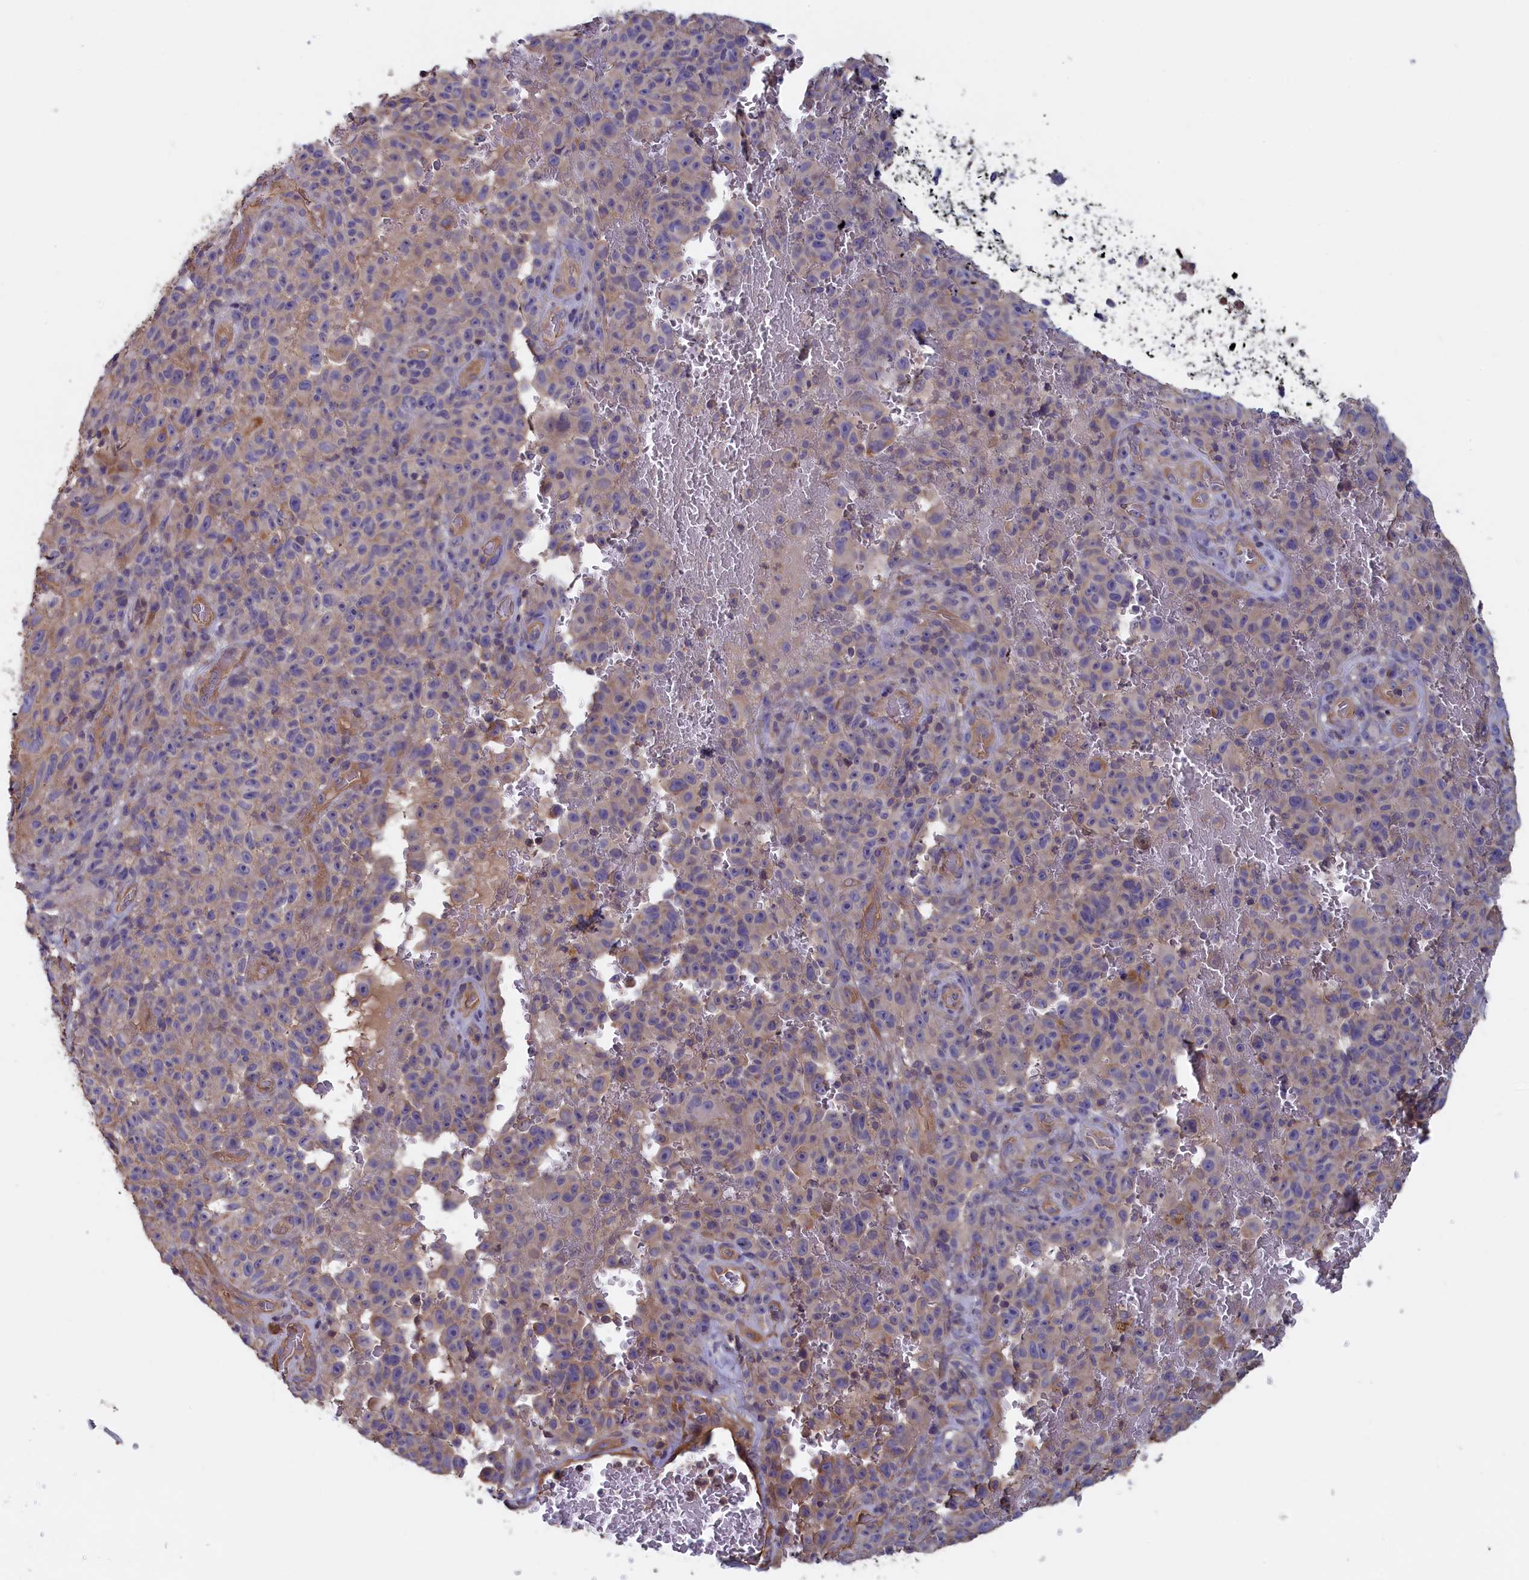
{"staining": {"intensity": "weak", "quantity": "<25%", "location": "cytoplasmic/membranous"}, "tissue": "melanoma", "cell_type": "Tumor cells", "image_type": "cancer", "snomed": [{"axis": "morphology", "description": "Malignant melanoma, NOS"}, {"axis": "topography", "description": "Skin"}], "caption": "Photomicrograph shows no significant protein expression in tumor cells of malignant melanoma. (DAB immunohistochemistry with hematoxylin counter stain).", "gene": "ANKRD2", "patient": {"sex": "female", "age": 82}}